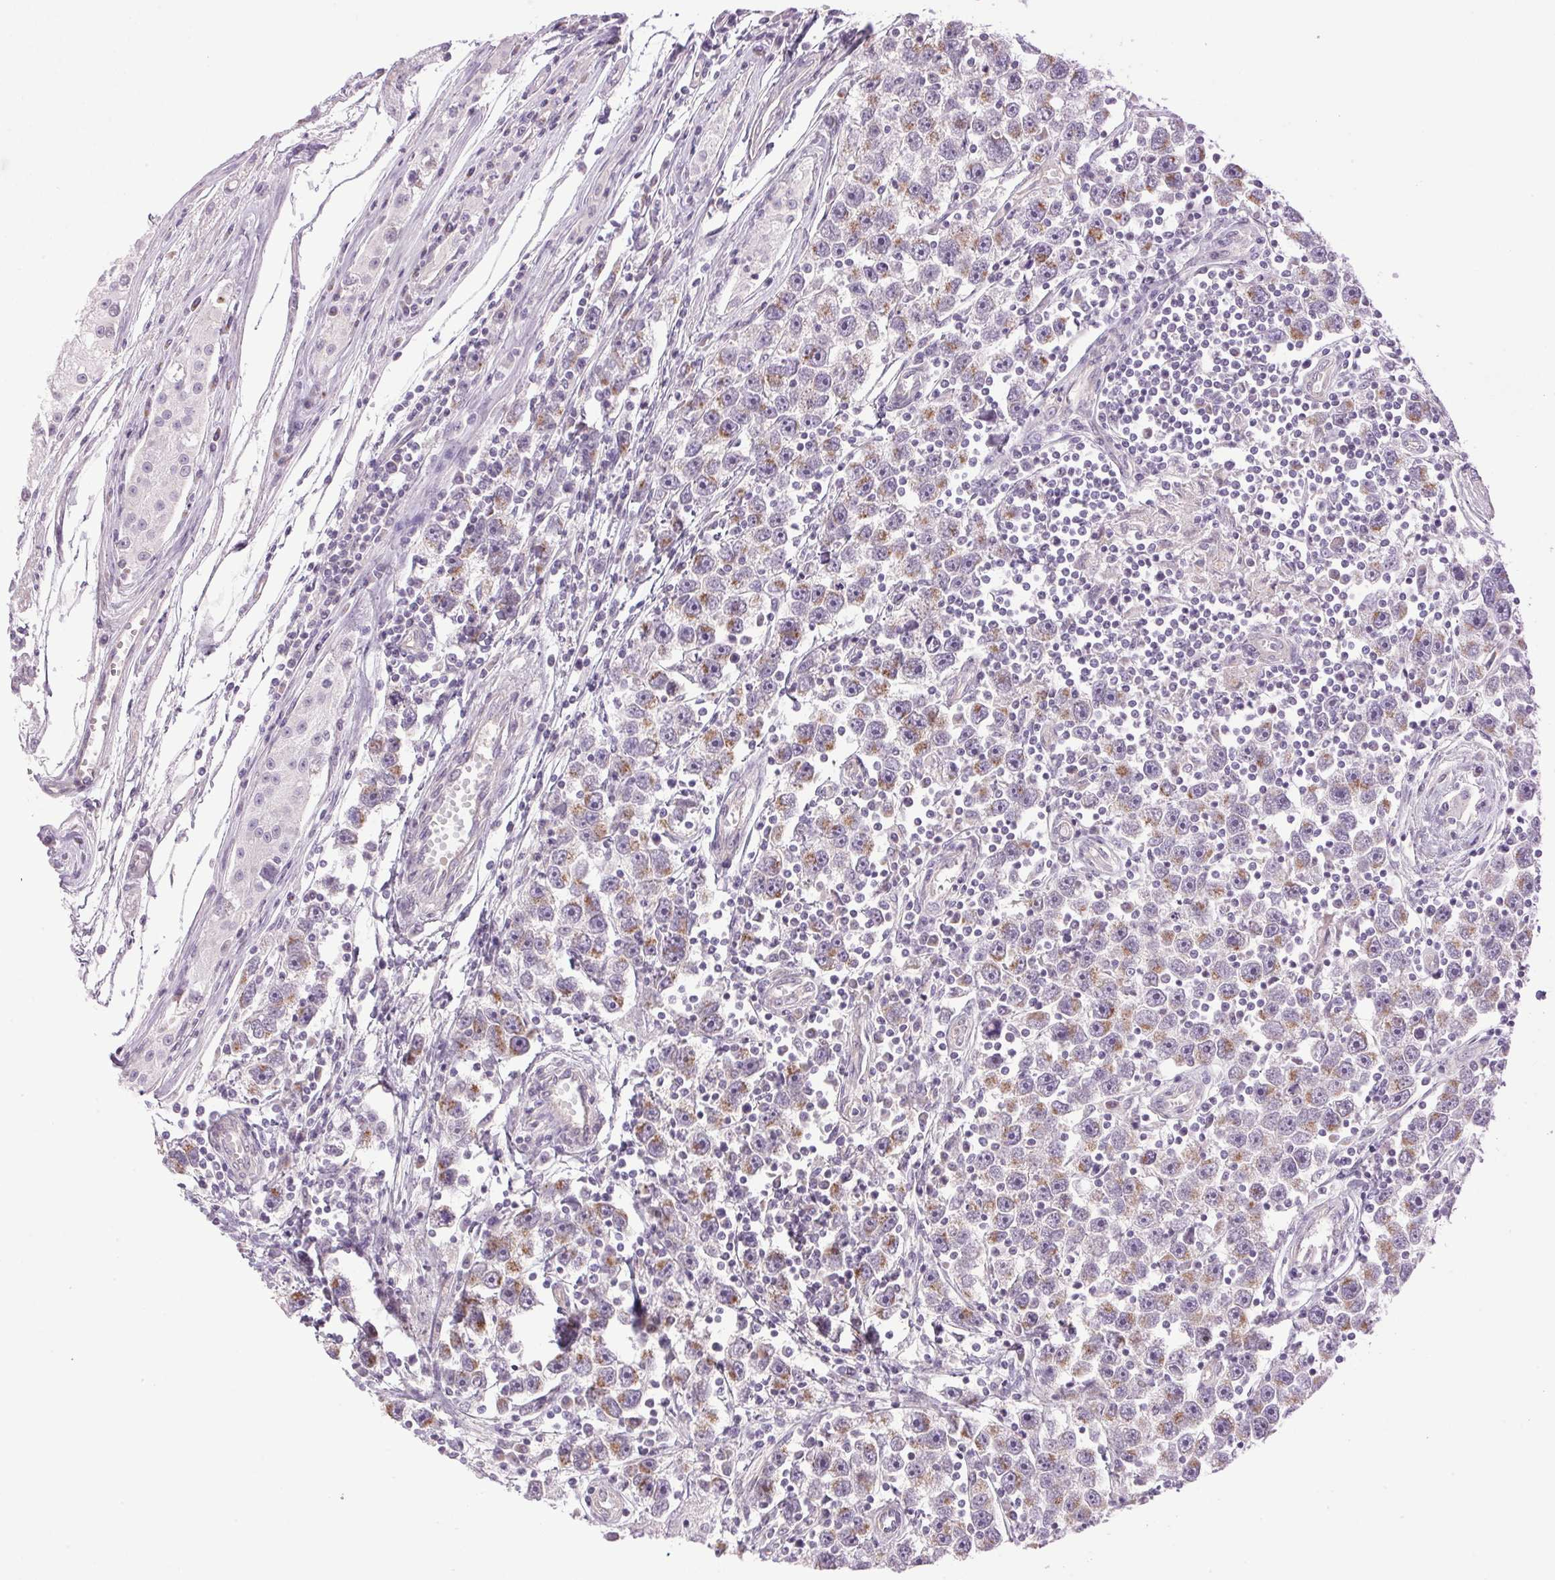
{"staining": {"intensity": "moderate", "quantity": "25%-75%", "location": "cytoplasmic/membranous"}, "tissue": "testis cancer", "cell_type": "Tumor cells", "image_type": "cancer", "snomed": [{"axis": "morphology", "description": "Seminoma, NOS"}, {"axis": "topography", "description": "Testis"}], "caption": "Human testis cancer stained with a brown dye displays moderate cytoplasmic/membranous positive staining in about 25%-75% of tumor cells.", "gene": "GOLPH3", "patient": {"sex": "male", "age": 30}}